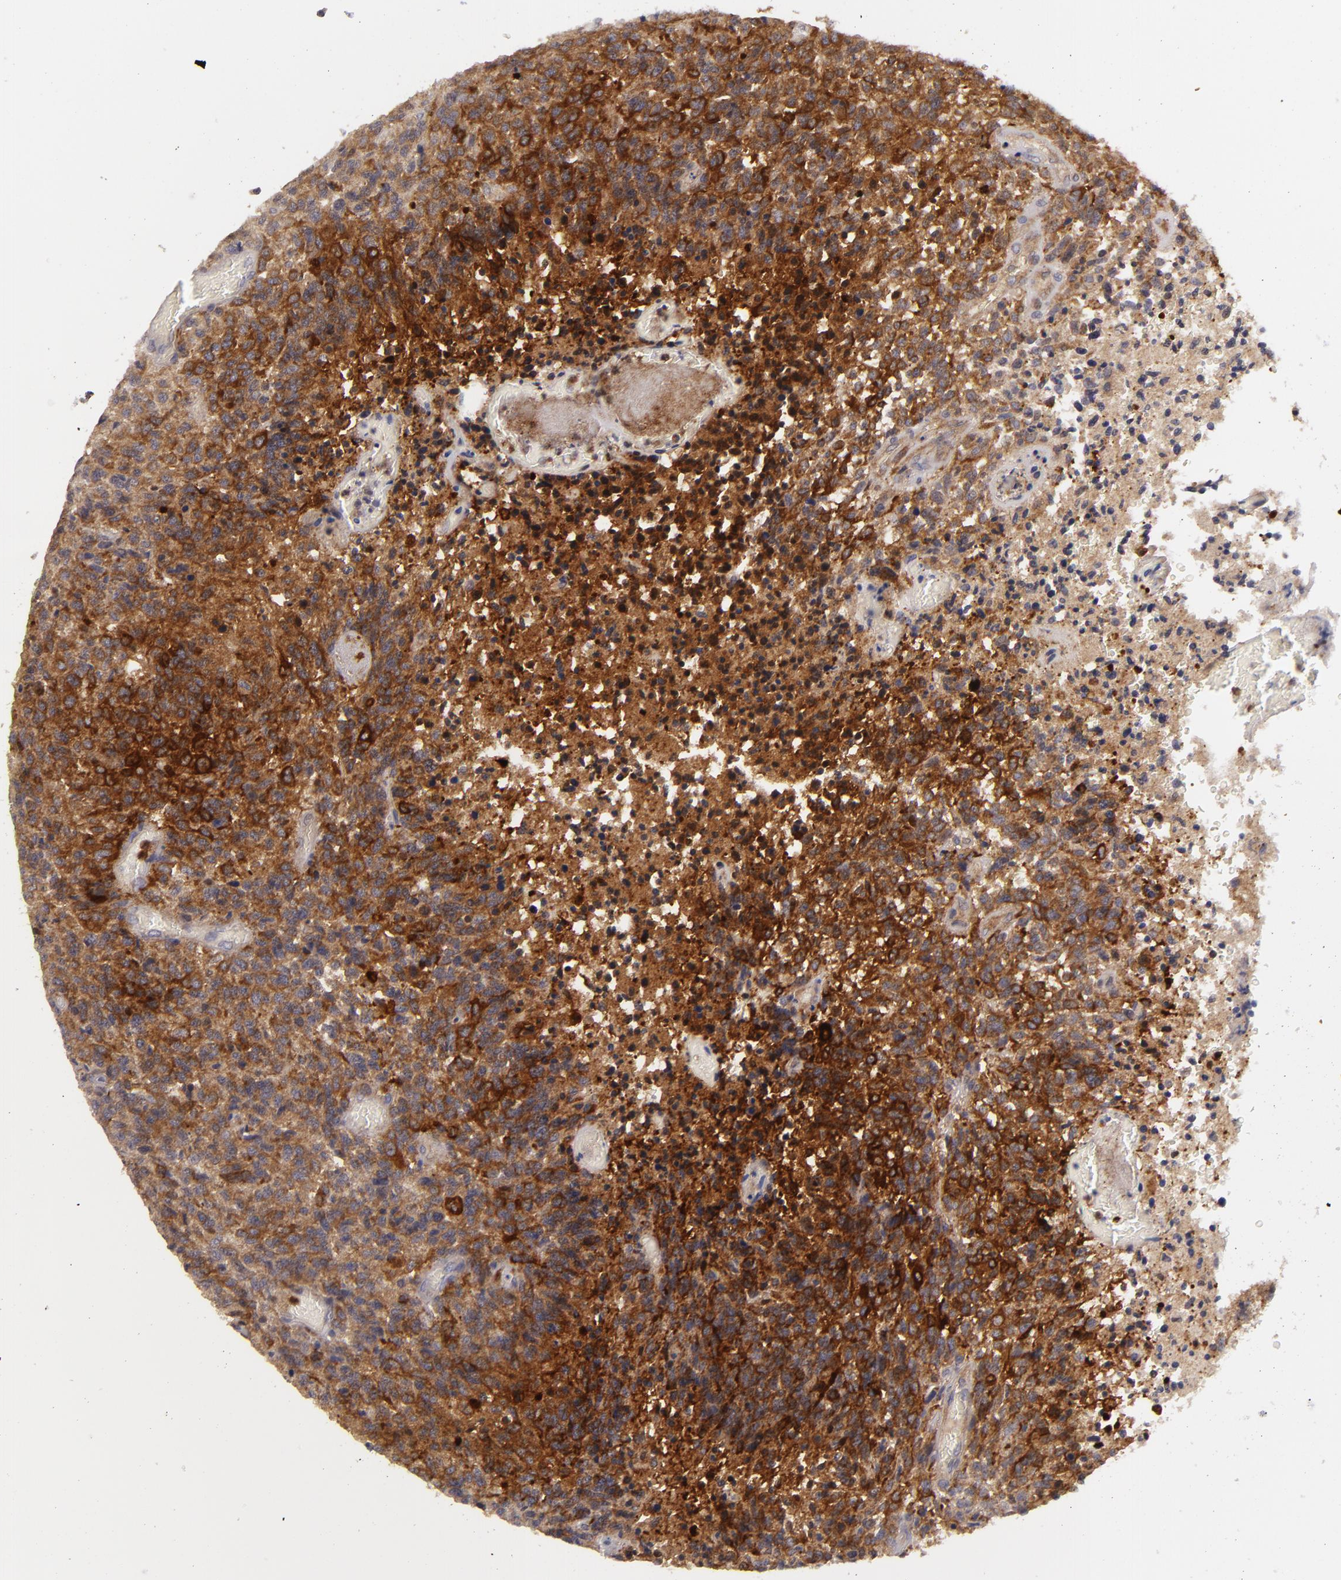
{"staining": {"intensity": "strong", "quantity": "25%-75%", "location": "cytoplasmic/membranous"}, "tissue": "glioma", "cell_type": "Tumor cells", "image_type": "cancer", "snomed": [{"axis": "morphology", "description": "Glioma, malignant, High grade"}, {"axis": "topography", "description": "Brain"}], "caption": "The immunohistochemical stain labels strong cytoplasmic/membranous staining in tumor cells of glioma tissue. Immunohistochemistry (ihc) stains the protein of interest in brown and the nuclei are stained blue.", "gene": "MMP10", "patient": {"sex": "male", "age": 36}}